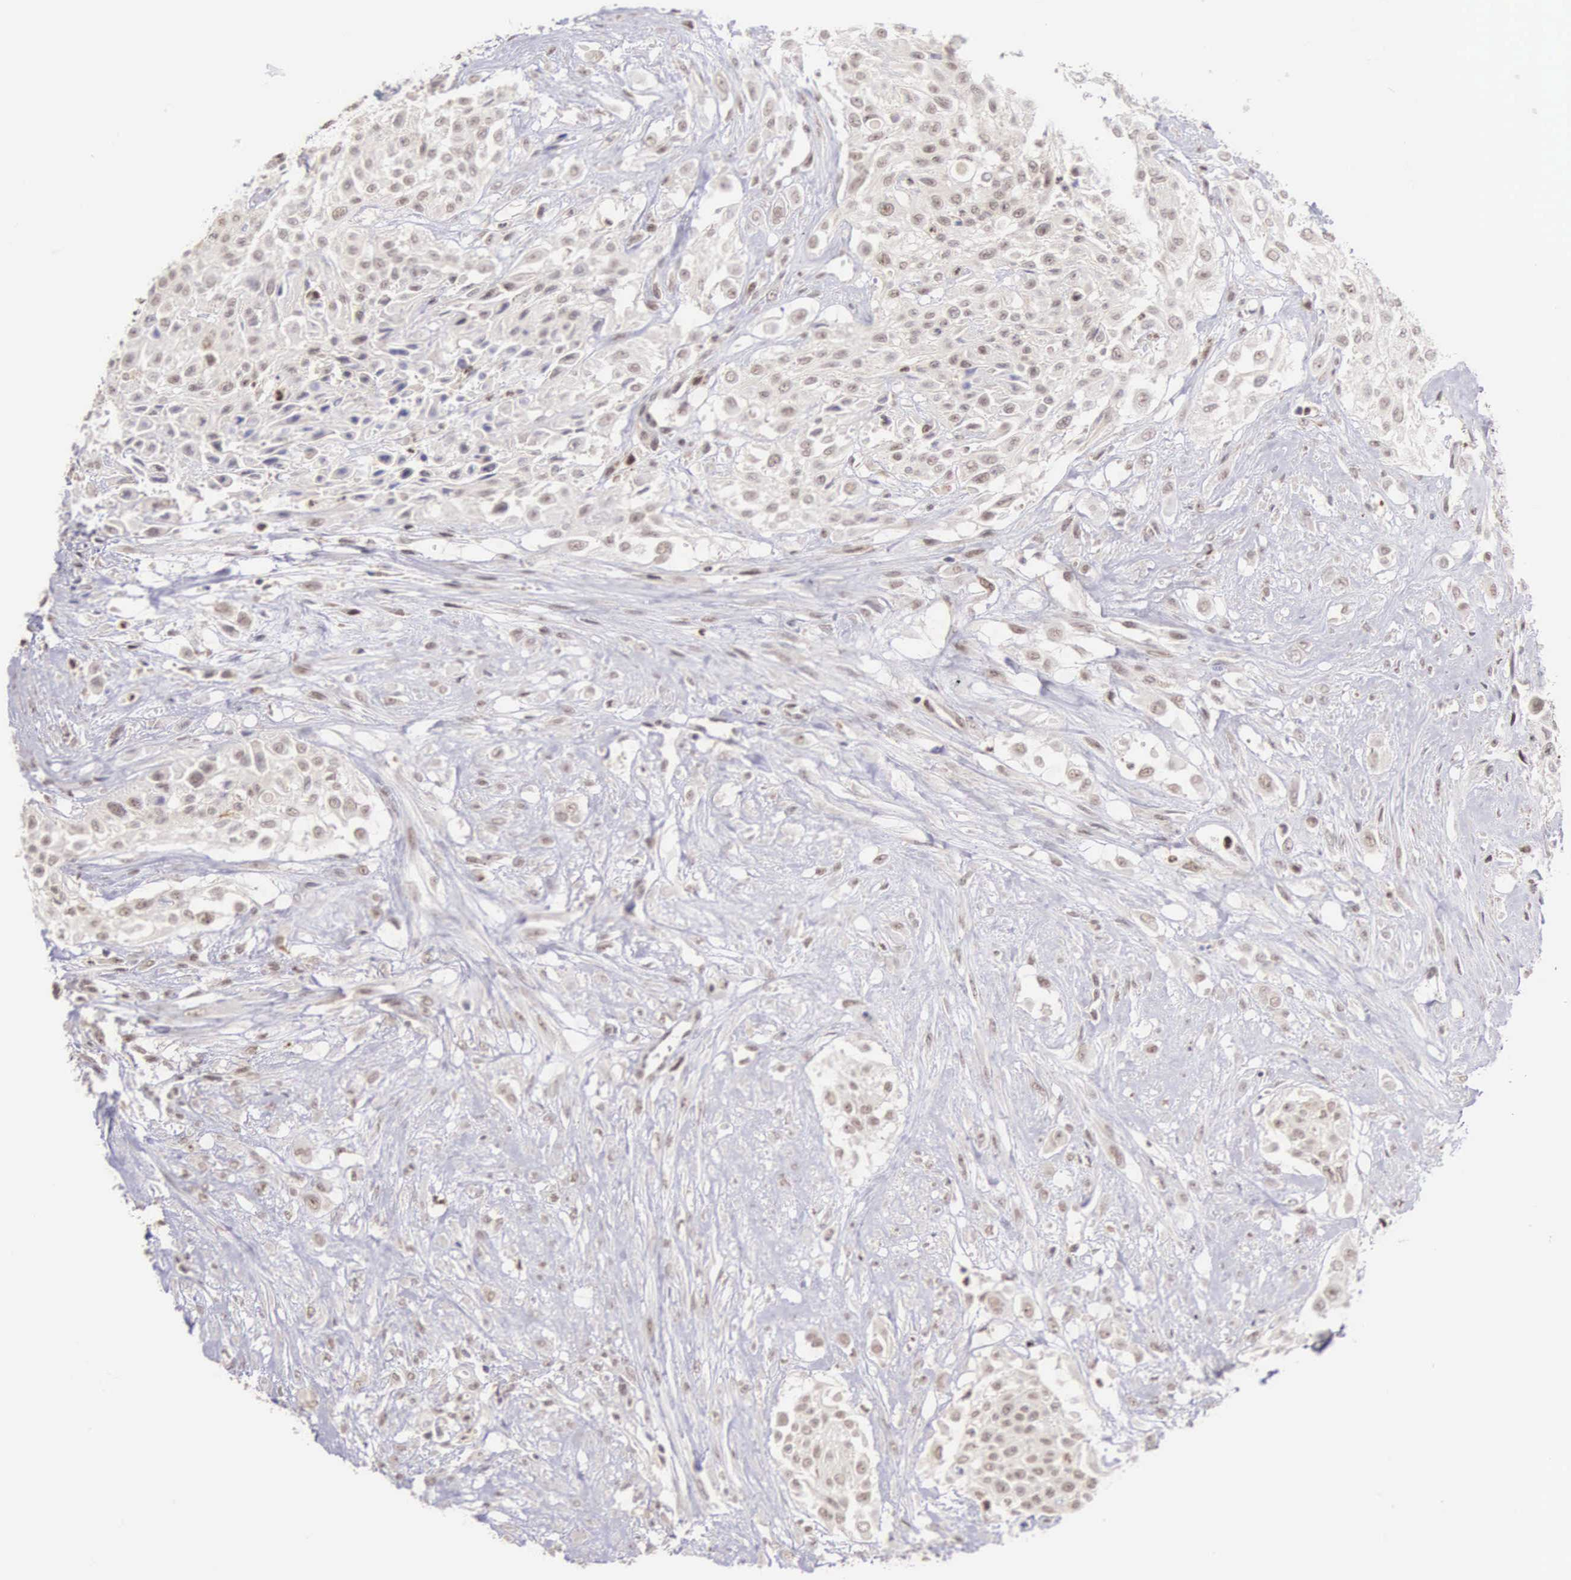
{"staining": {"intensity": "weak", "quantity": "25%-75%", "location": "nuclear"}, "tissue": "urothelial cancer", "cell_type": "Tumor cells", "image_type": "cancer", "snomed": [{"axis": "morphology", "description": "Urothelial carcinoma, High grade"}, {"axis": "topography", "description": "Urinary bladder"}], "caption": "Human urothelial cancer stained with a brown dye displays weak nuclear positive staining in about 25%-75% of tumor cells.", "gene": "GRK3", "patient": {"sex": "male", "age": 57}}